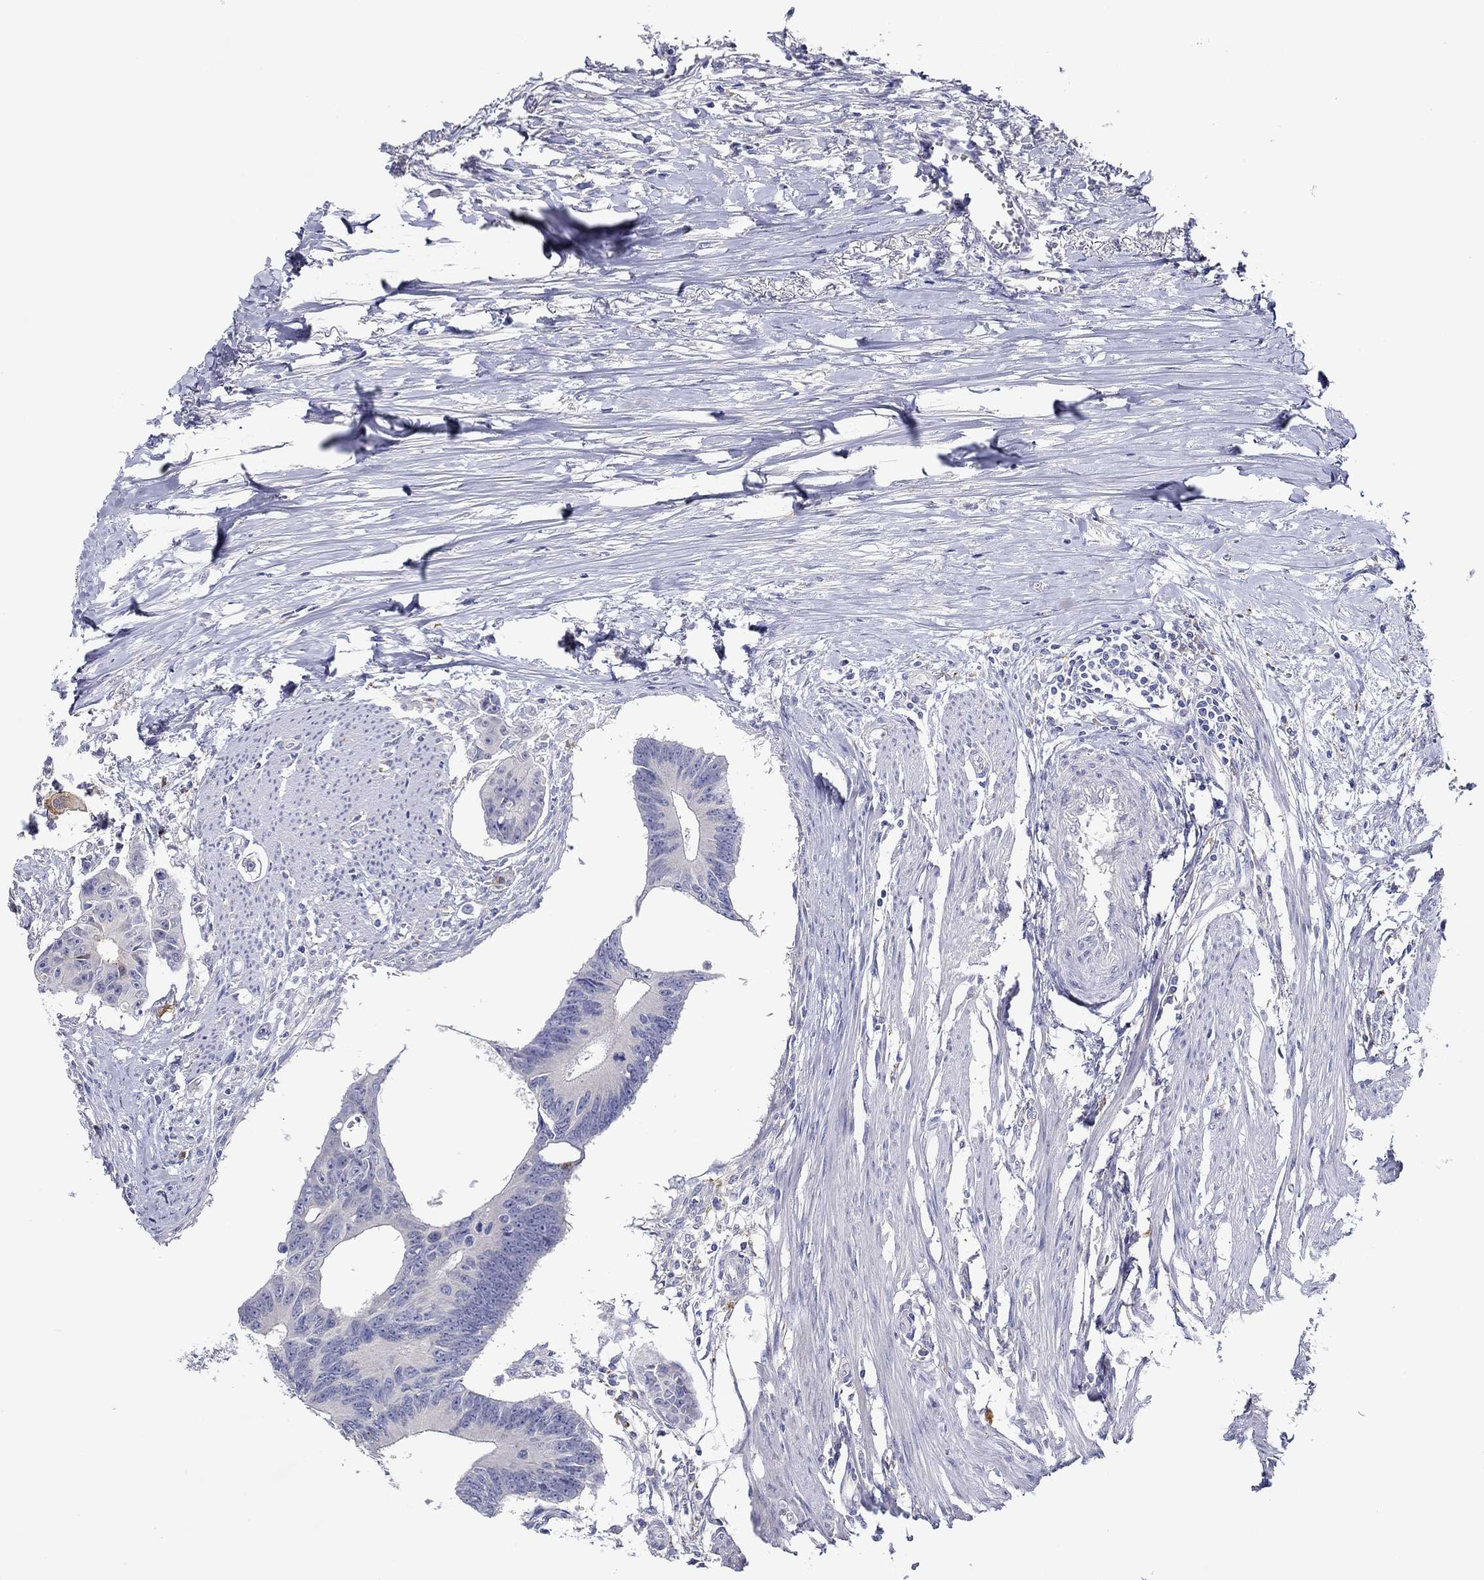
{"staining": {"intensity": "negative", "quantity": "none", "location": "none"}, "tissue": "colorectal cancer", "cell_type": "Tumor cells", "image_type": "cancer", "snomed": [{"axis": "morphology", "description": "Adenocarcinoma, NOS"}, {"axis": "topography", "description": "Colon"}], "caption": "A histopathology image of human colorectal cancer is negative for staining in tumor cells.", "gene": "CHIT1", "patient": {"sex": "male", "age": 70}}